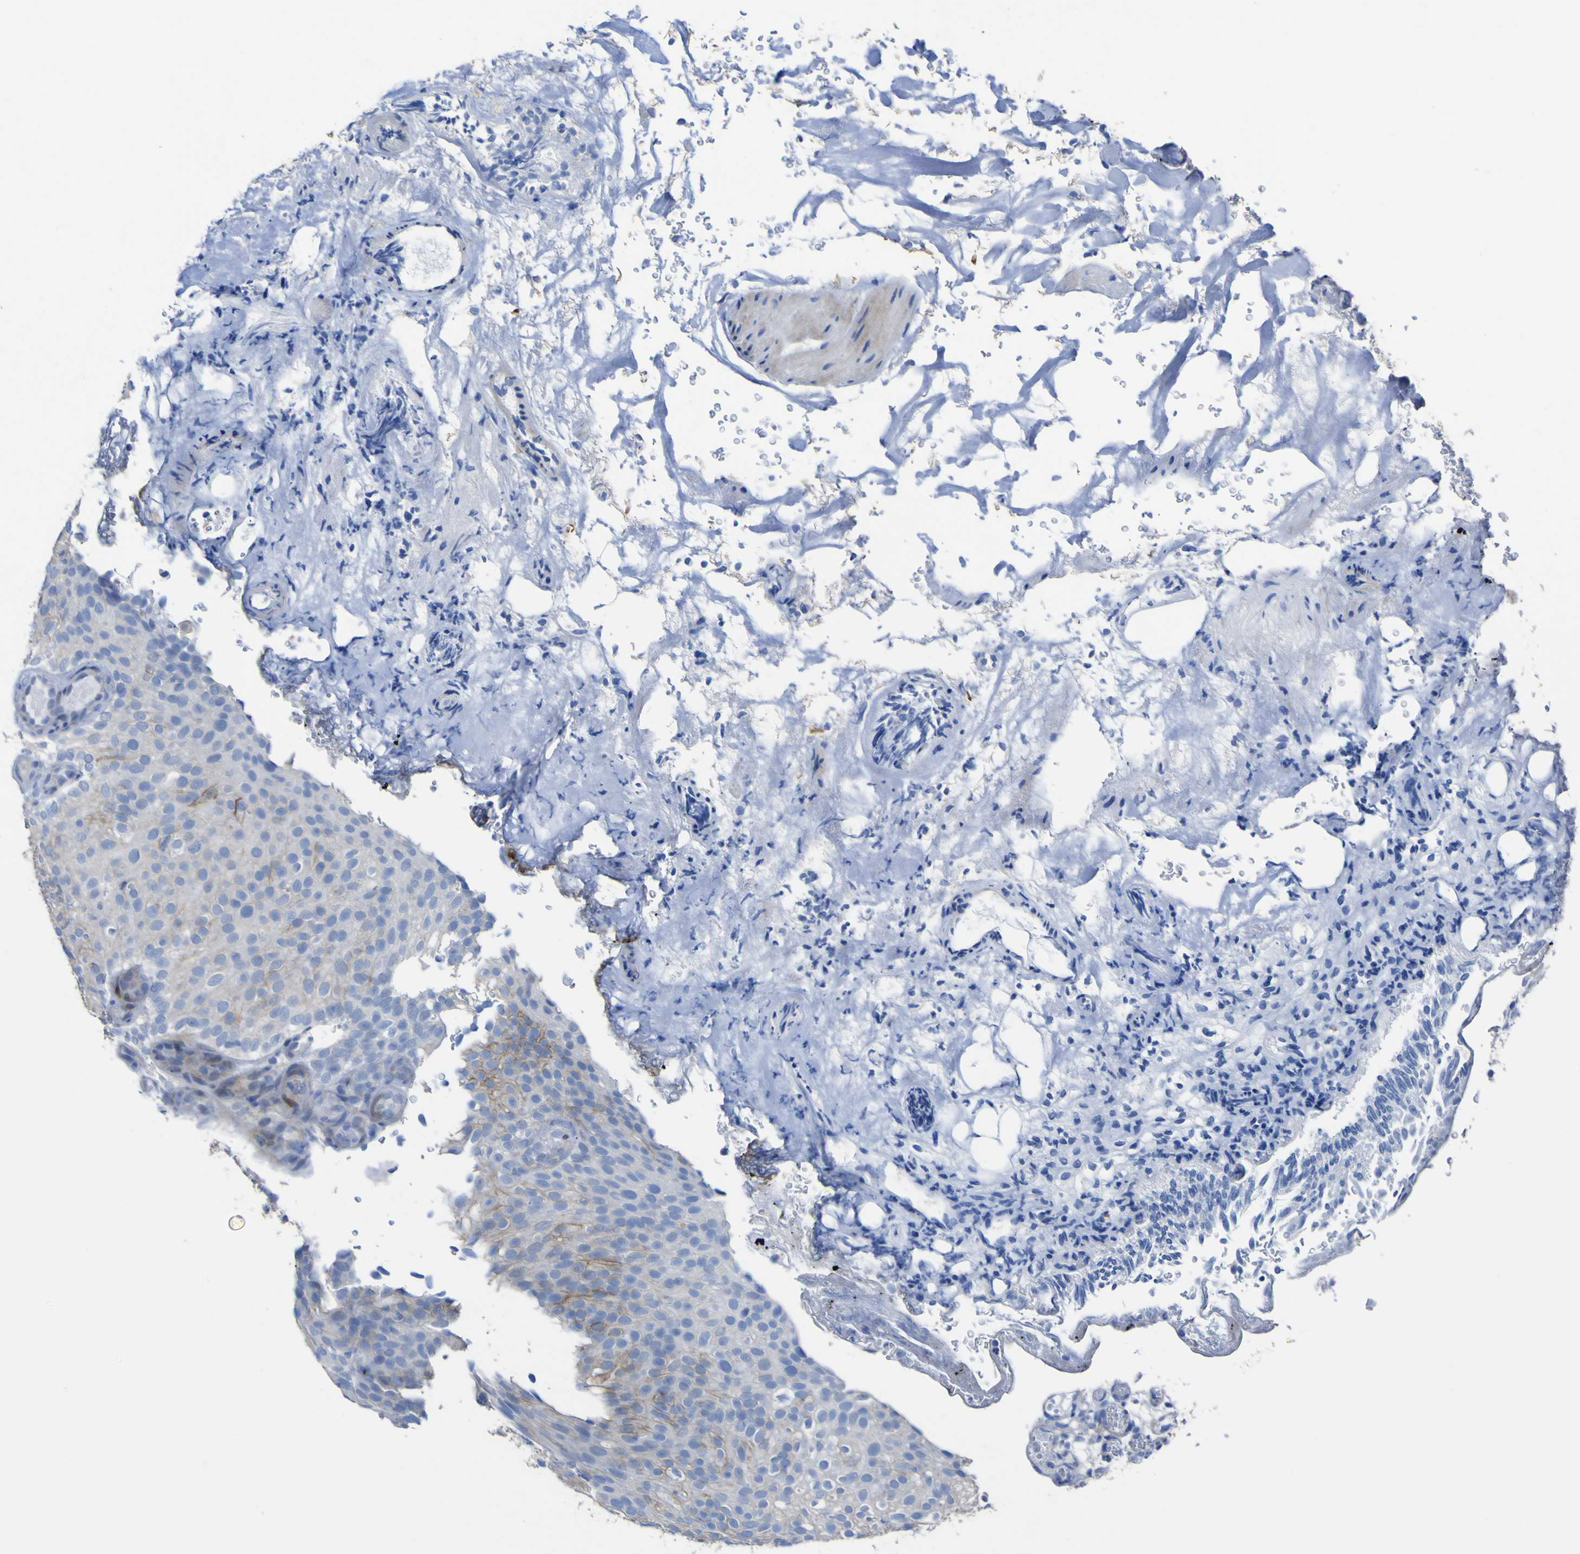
{"staining": {"intensity": "weak", "quantity": "<25%", "location": "cytoplasmic/membranous"}, "tissue": "urothelial cancer", "cell_type": "Tumor cells", "image_type": "cancer", "snomed": [{"axis": "morphology", "description": "Urothelial carcinoma, Low grade"}, {"axis": "topography", "description": "Urinary bladder"}], "caption": "The immunohistochemistry micrograph has no significant staining in tumor cells of low-grade urothelial carcinoma tissue. (DAB immunohistochemistry (IHC) with hematoxylin counter stain).", "gene": "AGO4", "patient": {"sex": "male", "age": 78}}